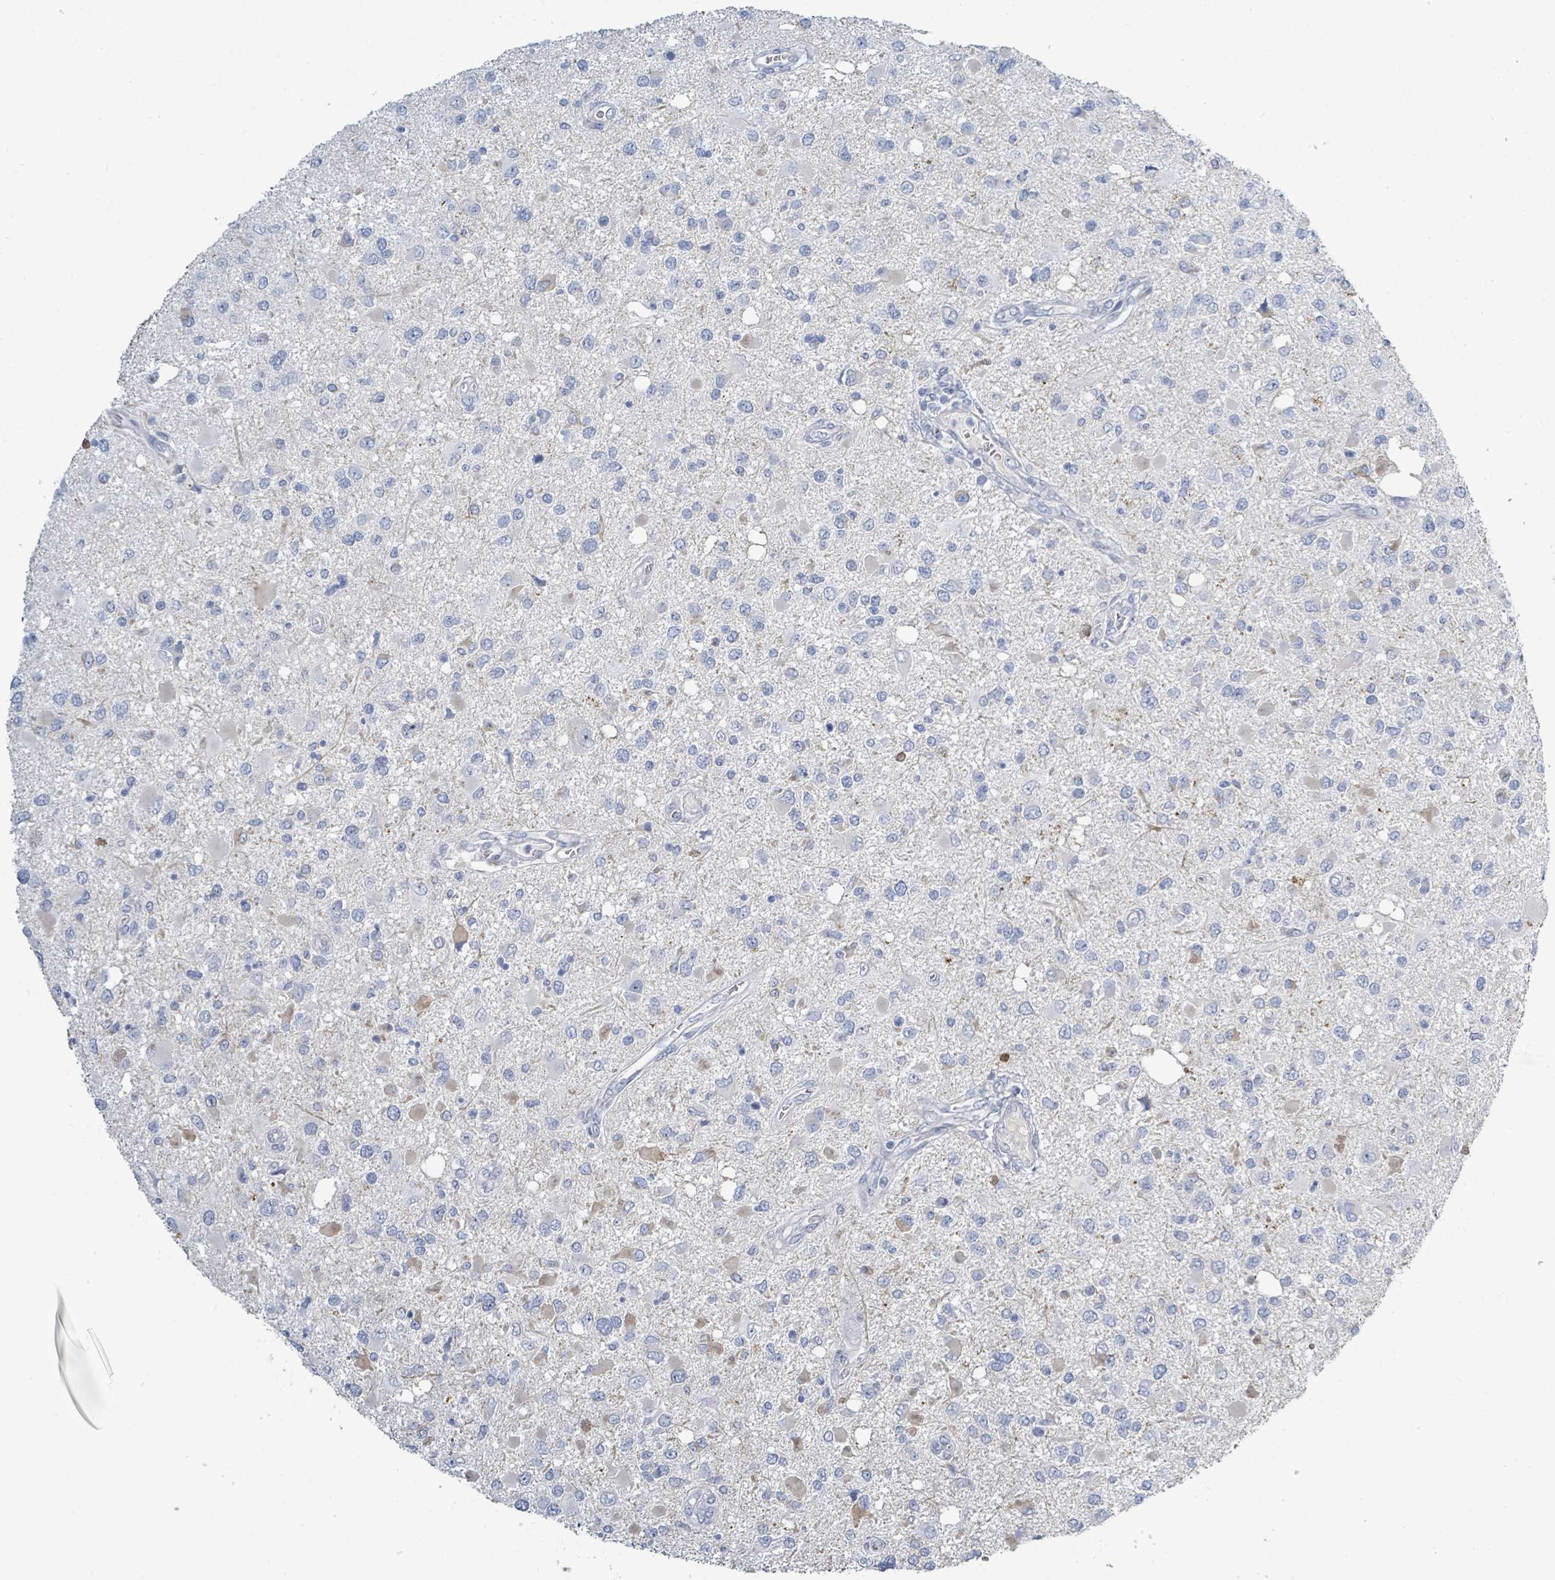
{"staining": {"intensity": "negative", "quantity": "none", "location": "none"}, "tissue": "glioma", "cell_type": "Tumor cells", "image_type": "cancer", "snomed": [{"axis": "morphology", "description": "Glioma, malignant, High grade"}, {"axis": "topography", "description": "Brain"}], "caption": "Immunohistochemistry (IHC) histopathology image of neoplastic tissue: glioma stained with DAB displays no significant protein staining in tumor cells.", "gene": "RAB33B", "patient": {"sex": "male", "age": 53}}